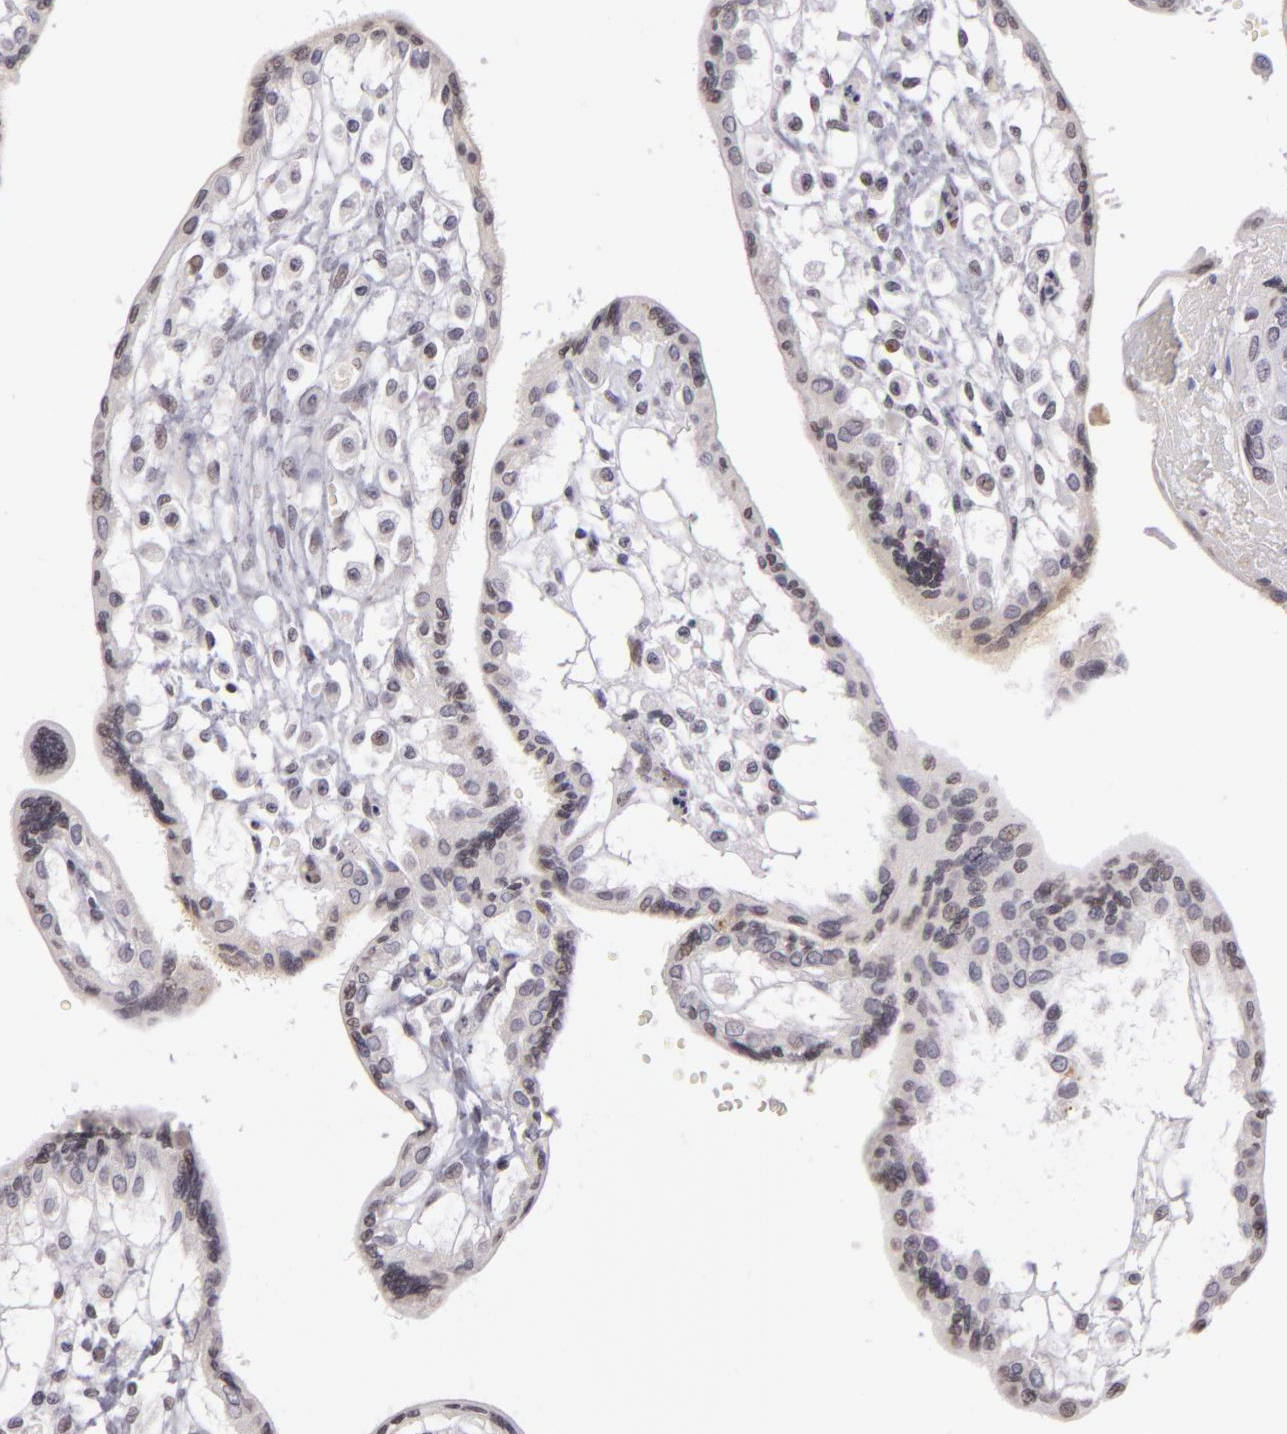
{"staining": {"intensity": "negative", "quantity": "none", "location": "none"}, "tissue": "placenta", "cell_type": "Decidual cells", "image_type": "normal", "snomed": [{"axis": "morphology", "description": "Normal tissue, NOS"}, {"axis": "topography", "description": "Placenta"}], "caption": "Immunohistochemistry (IHC) micrograph of benign placenta stained for a protein (brown), which demonstrates no positivity in decidual cells.", "gene": "RRP7A", "patient": {"sex": "female", "age": 31}}